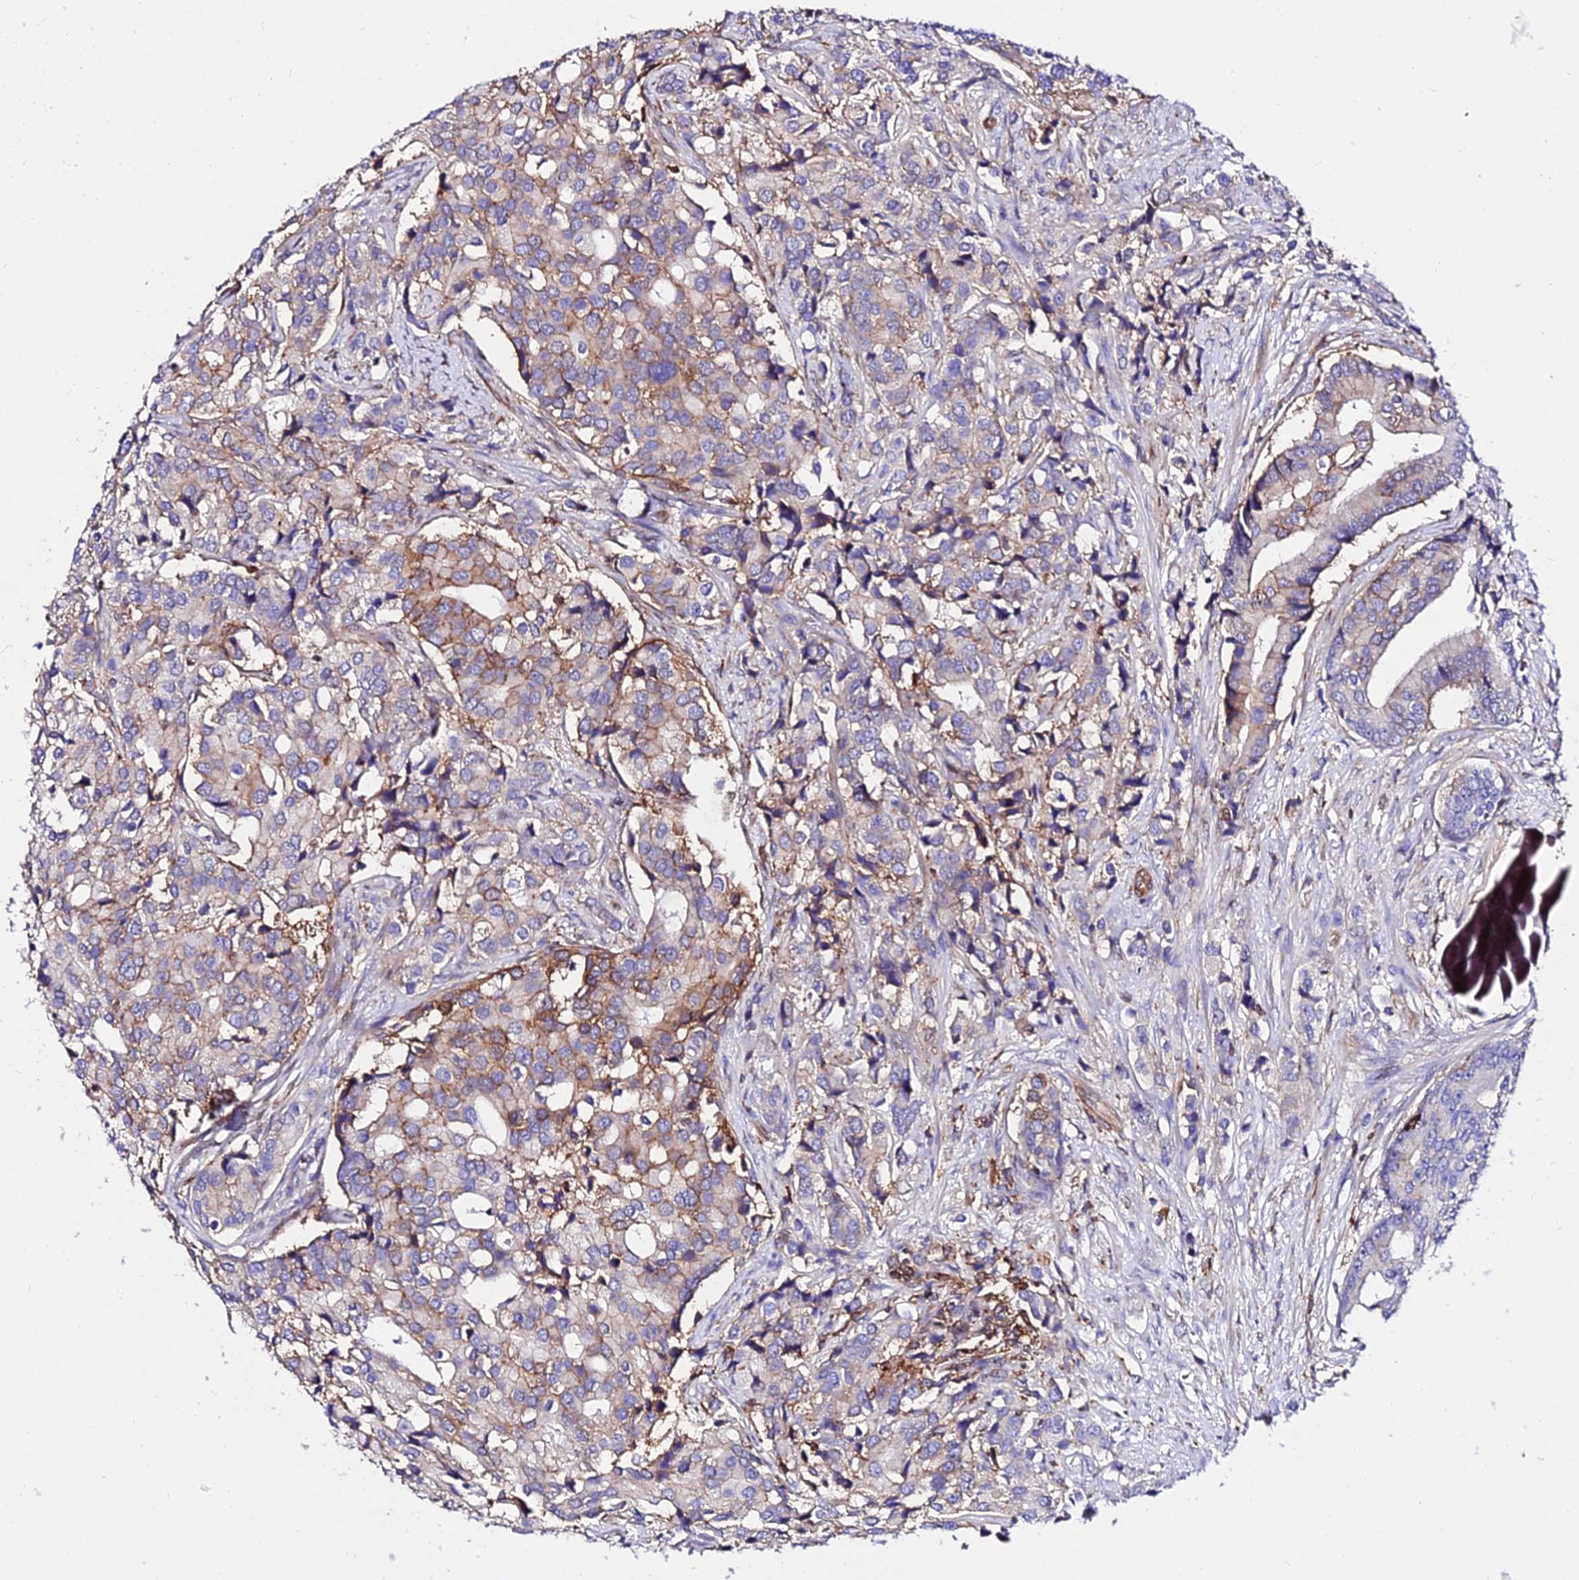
{"staining": {"intensity": "moderate", "quantity": "<25%", "location": "cytoplasmic/membranous"}, "tissue": "prostate cancer", "cell_type": "Tumor cells", "image_type": "cancer", "snomed": [{"axis": "morphology", "description": "Adenocarcinoma, High grade"}, {"axis": "topography", "description": "Prostate"}], "caption": "A brown stain labels moderate cytoplasmic/membranous expression of a protein in human prostate cancer tumor cells. (IHC, brightfield microscopy, high magnification).", "gene": "CSRP1", "patient": {"sex": "male", "age": 62}}